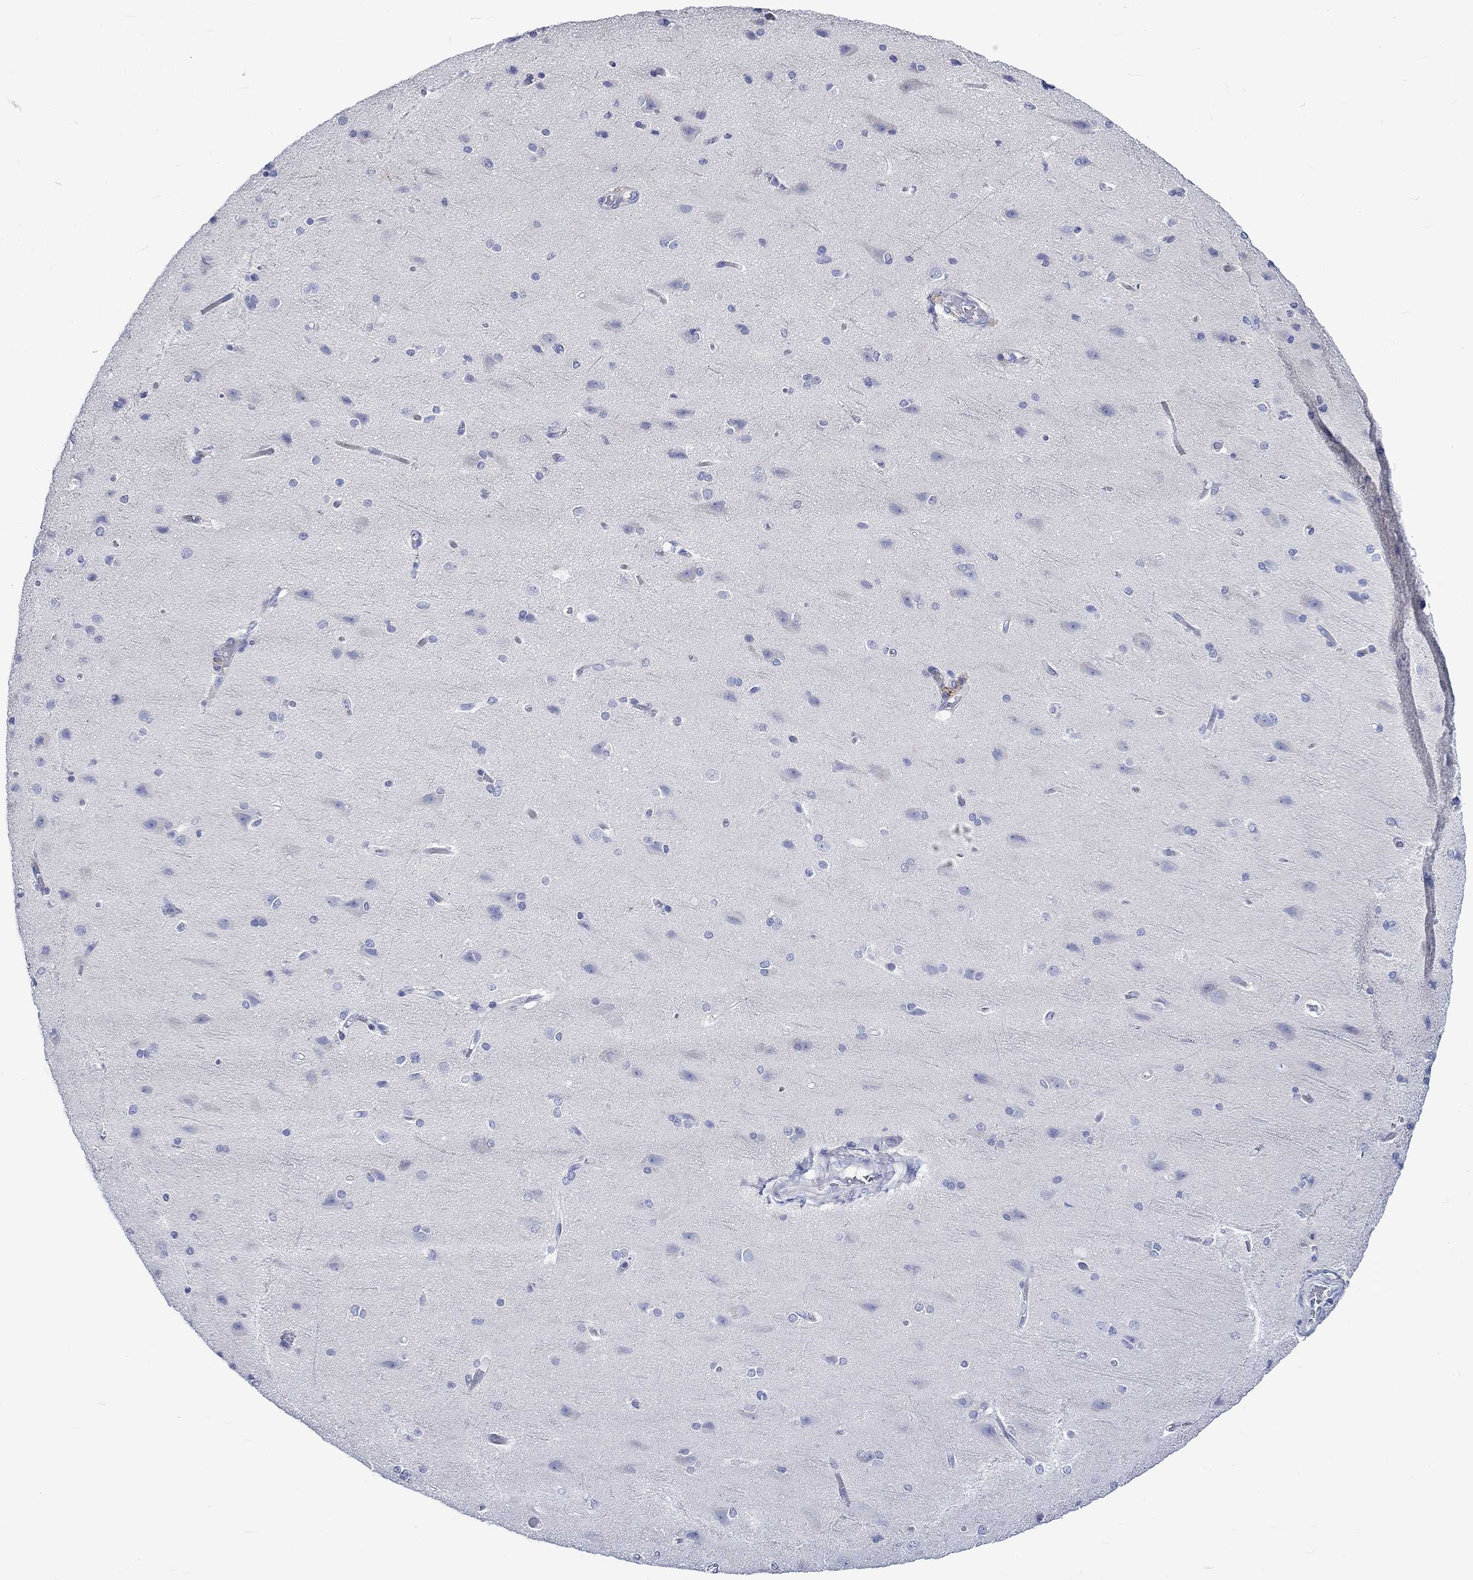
{"staining": {"intensity": "negative", "quantity": "none", "location": "none"}, "tissue": "cerebral cortex", "cell_type": "Endothelial cells", "image_type": "normal", "snomed": [{"axis": "morphology", "description": "Normal tissue, NOS"}, {"axis": "topography", "description": "Cerebral cortex"}], "caption": "Unremarkable cerebral cortex was stained to show a protein in brown. There is no significant staining in endothelial cells.", "gene": "NRIP3", "patient": {"sex": "male", "age": 37}}